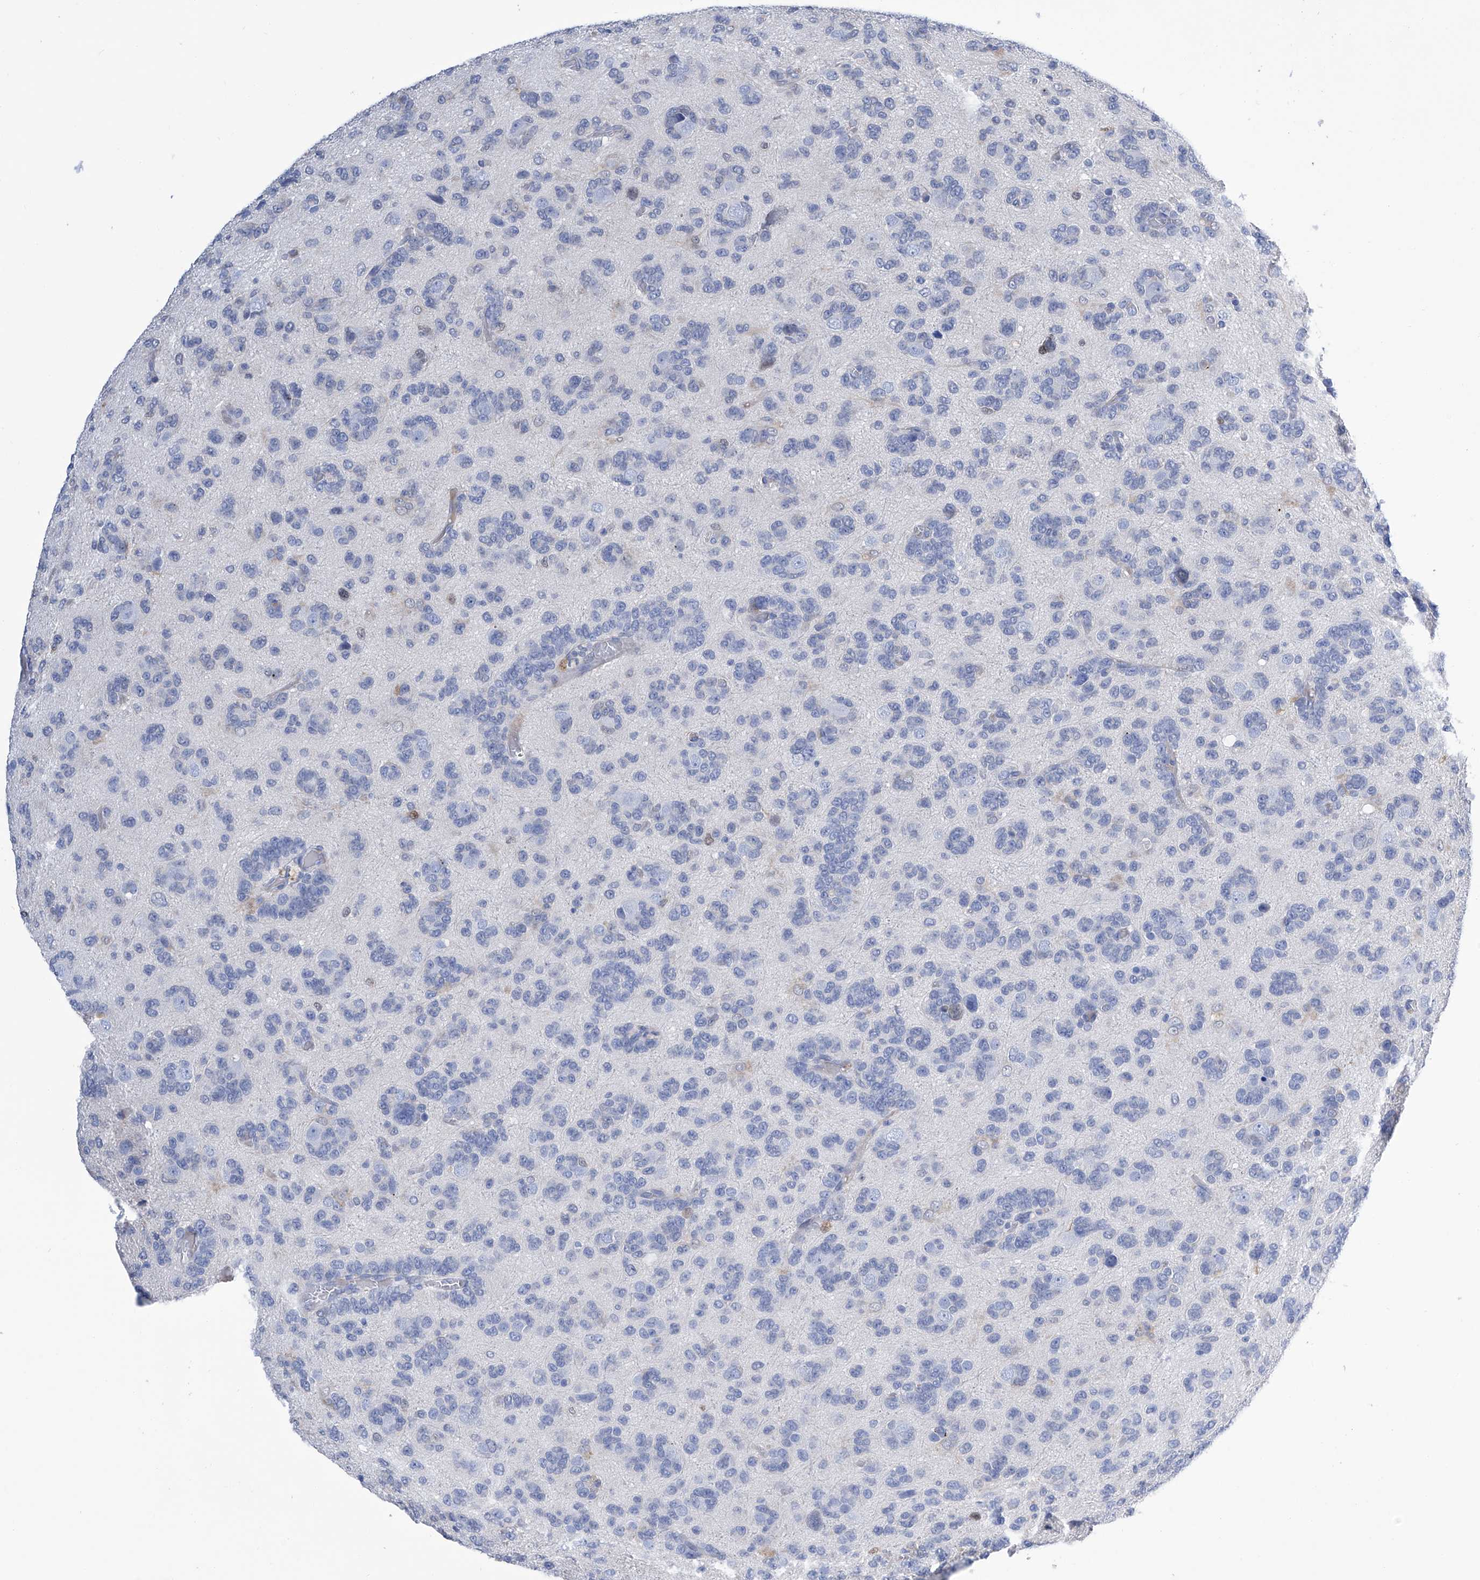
{"staining": {"intensity": "negative", "quantity": "none", "location": "none"}, "tissue": "glioma", "cell_type": "Tumor cells", "image_type": "cancer", "snomed": [{"axis": "morphology", "description": "Glioma, malignant, High grade"}, {"axis": "topography", "description": "Brain"}], "caption": "Immunohistochemistry (IHC) of glioma displays no expression in tumor cells.", "gene": "PGM3", "patient": {"sex": "female", "age": 59}}